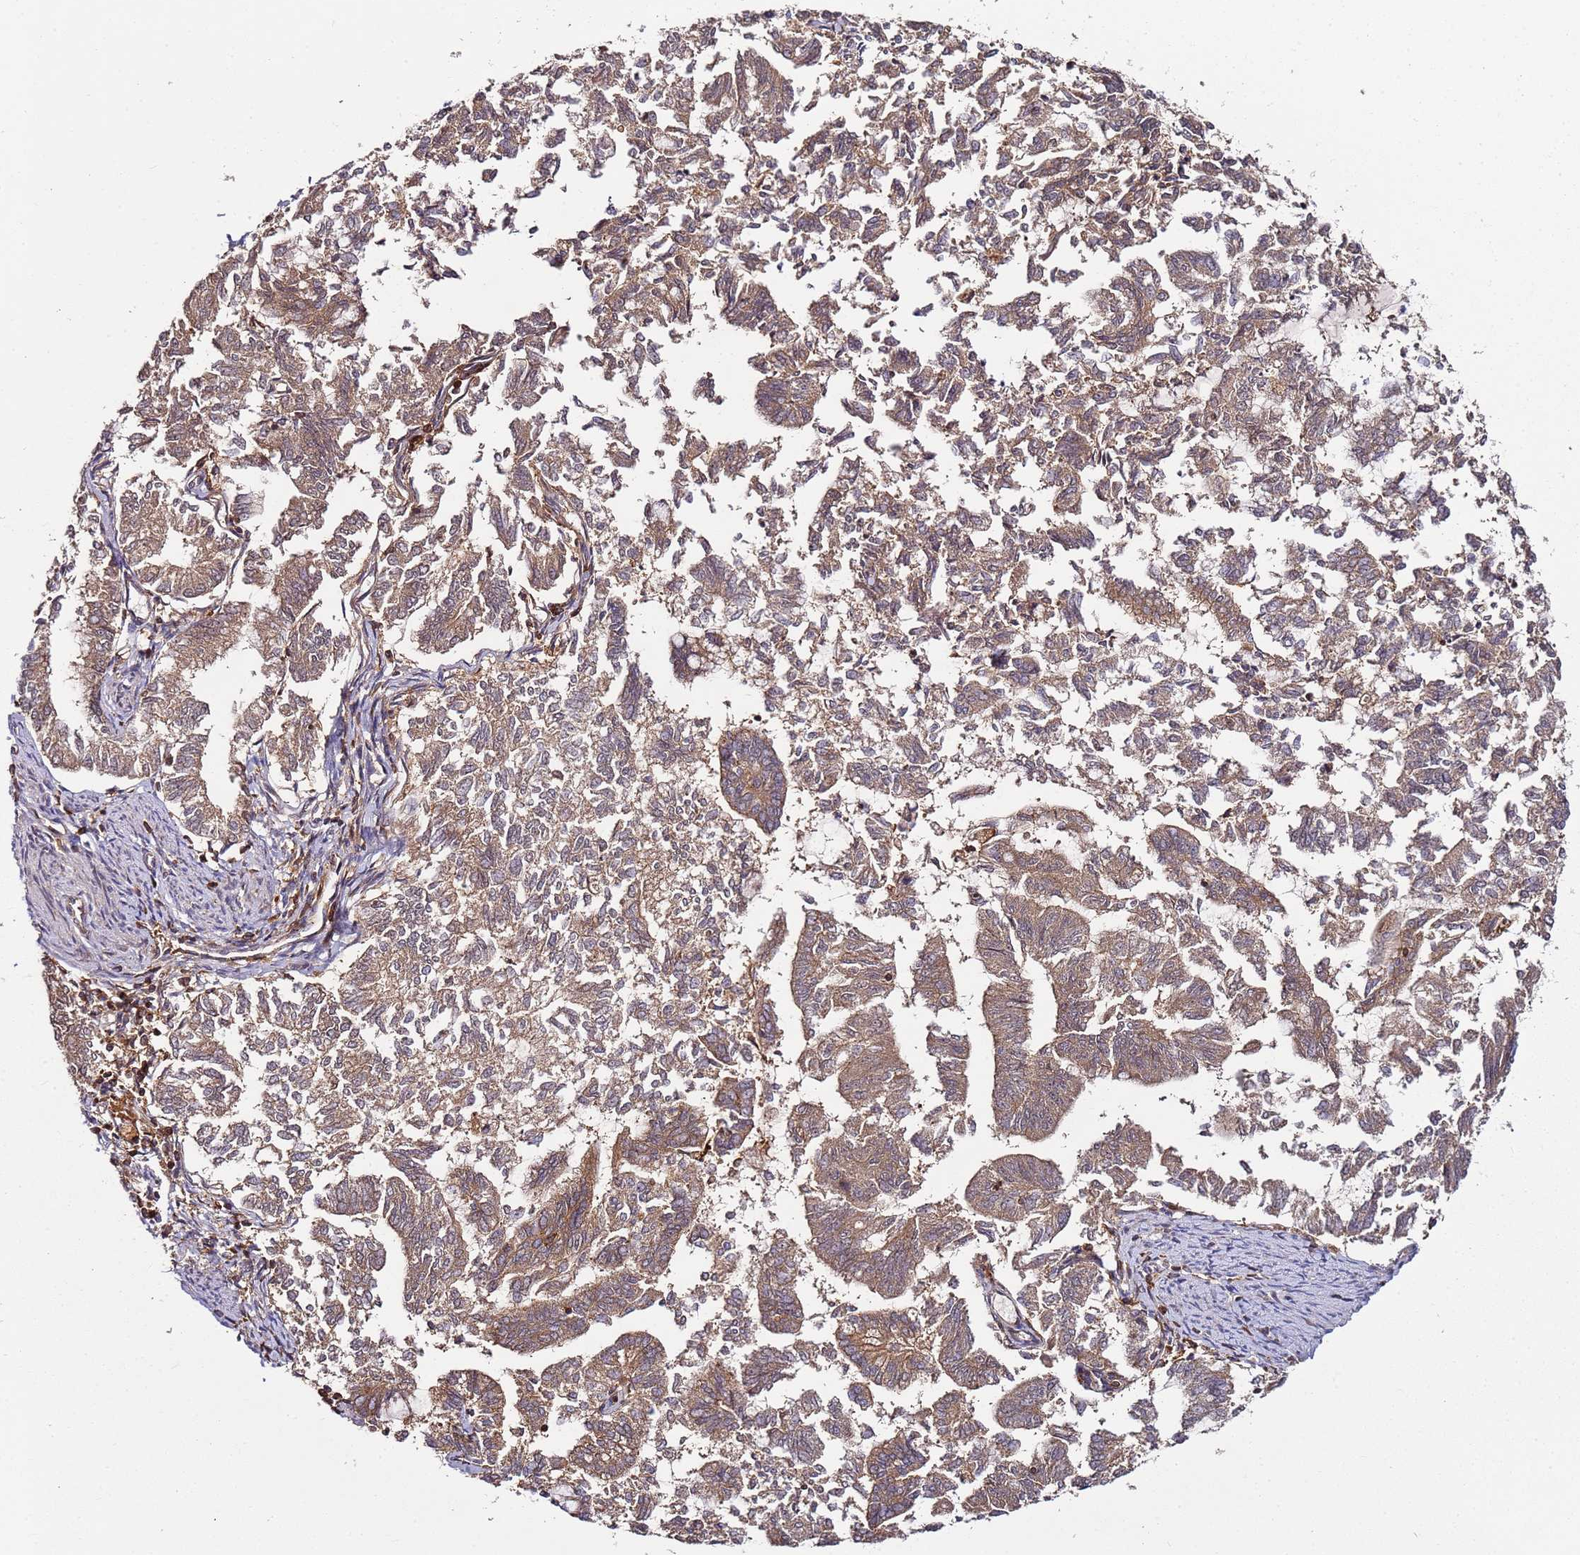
{"staining": {"intensity": "moderate", "quantity": ">75%", "location": "cytoplasmic/membranous"}, "tissue": "endometrial cancer", "cell_type": "Tumor cells", "image_type": "cancer", "snomed": [{"axis": "morphology", "description": "Adenocarcinoma, NOS"}, {"axis": "topography", "description": "Endometrium"}], "caption": "Immunohistochemistry (IHC) (DAB) staining of human adenocarcinoma (endometrial) reveals moderate cytoplasmic/membranous protein staining in about >75% of tumor cells.", "gene": "PRMT7", "patient": {"sex": "female", "age": 79}}